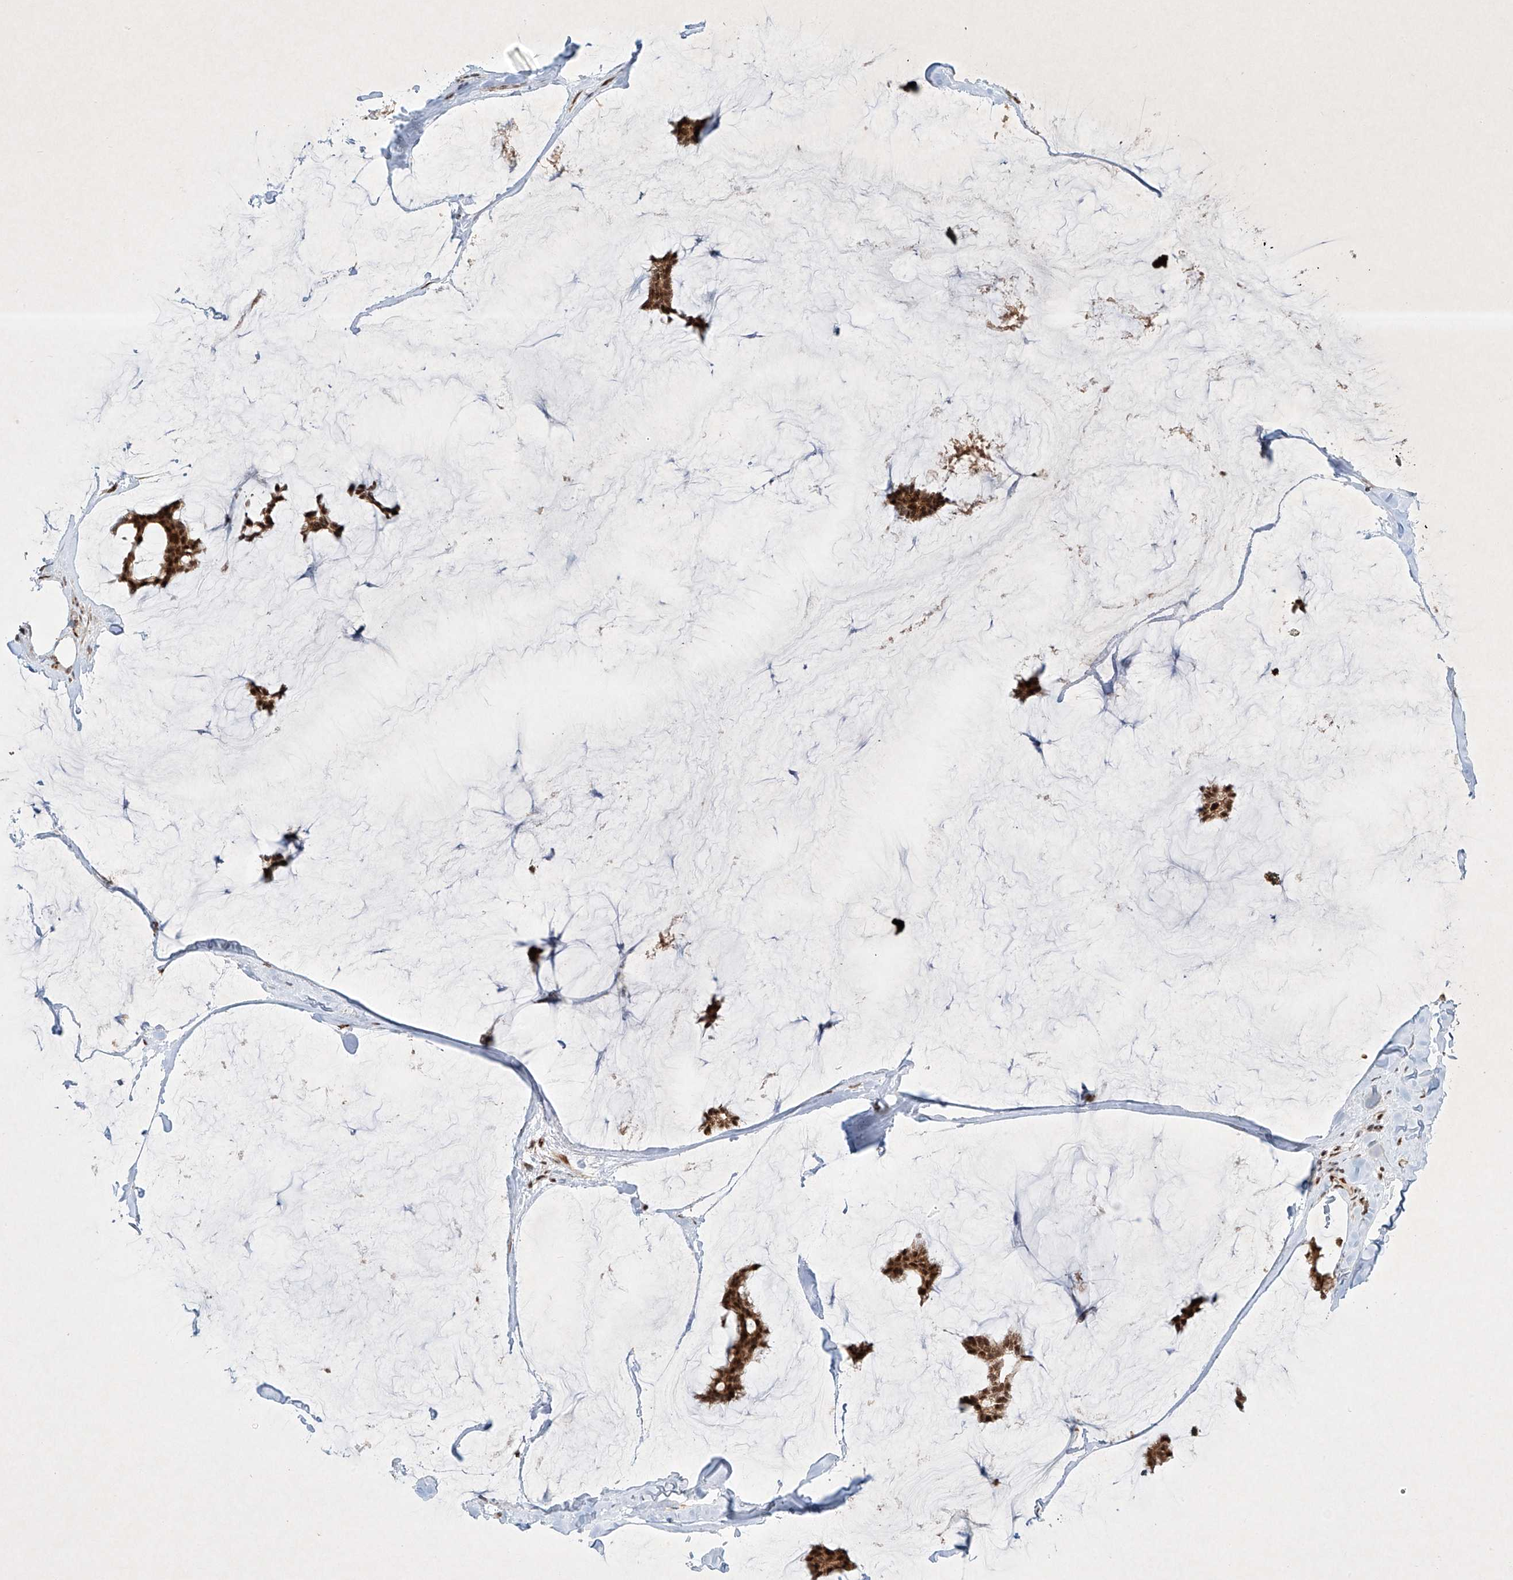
{"staining": {"intensity": "strong", "quantity": ">75%", "location": "cytoplasmic/membranous,nuclear"}, "tissue": "breast cancer", "cell_type": "Tumor cells", "image_type": "cancer", "snomed": [{"axis": "morphology", "description": "Duct carcinoma"}, {"axis": "topography", "description": "Breast"}], "caption": "This is a histology image of immunohistochemistry (IHC) staining of breast cancer, which shows strong staining in the cytoplasmic/membranous and nuclear of tumor cells.", "gene": "EPG5", "patient": {"sex": "female", "age": 93}}